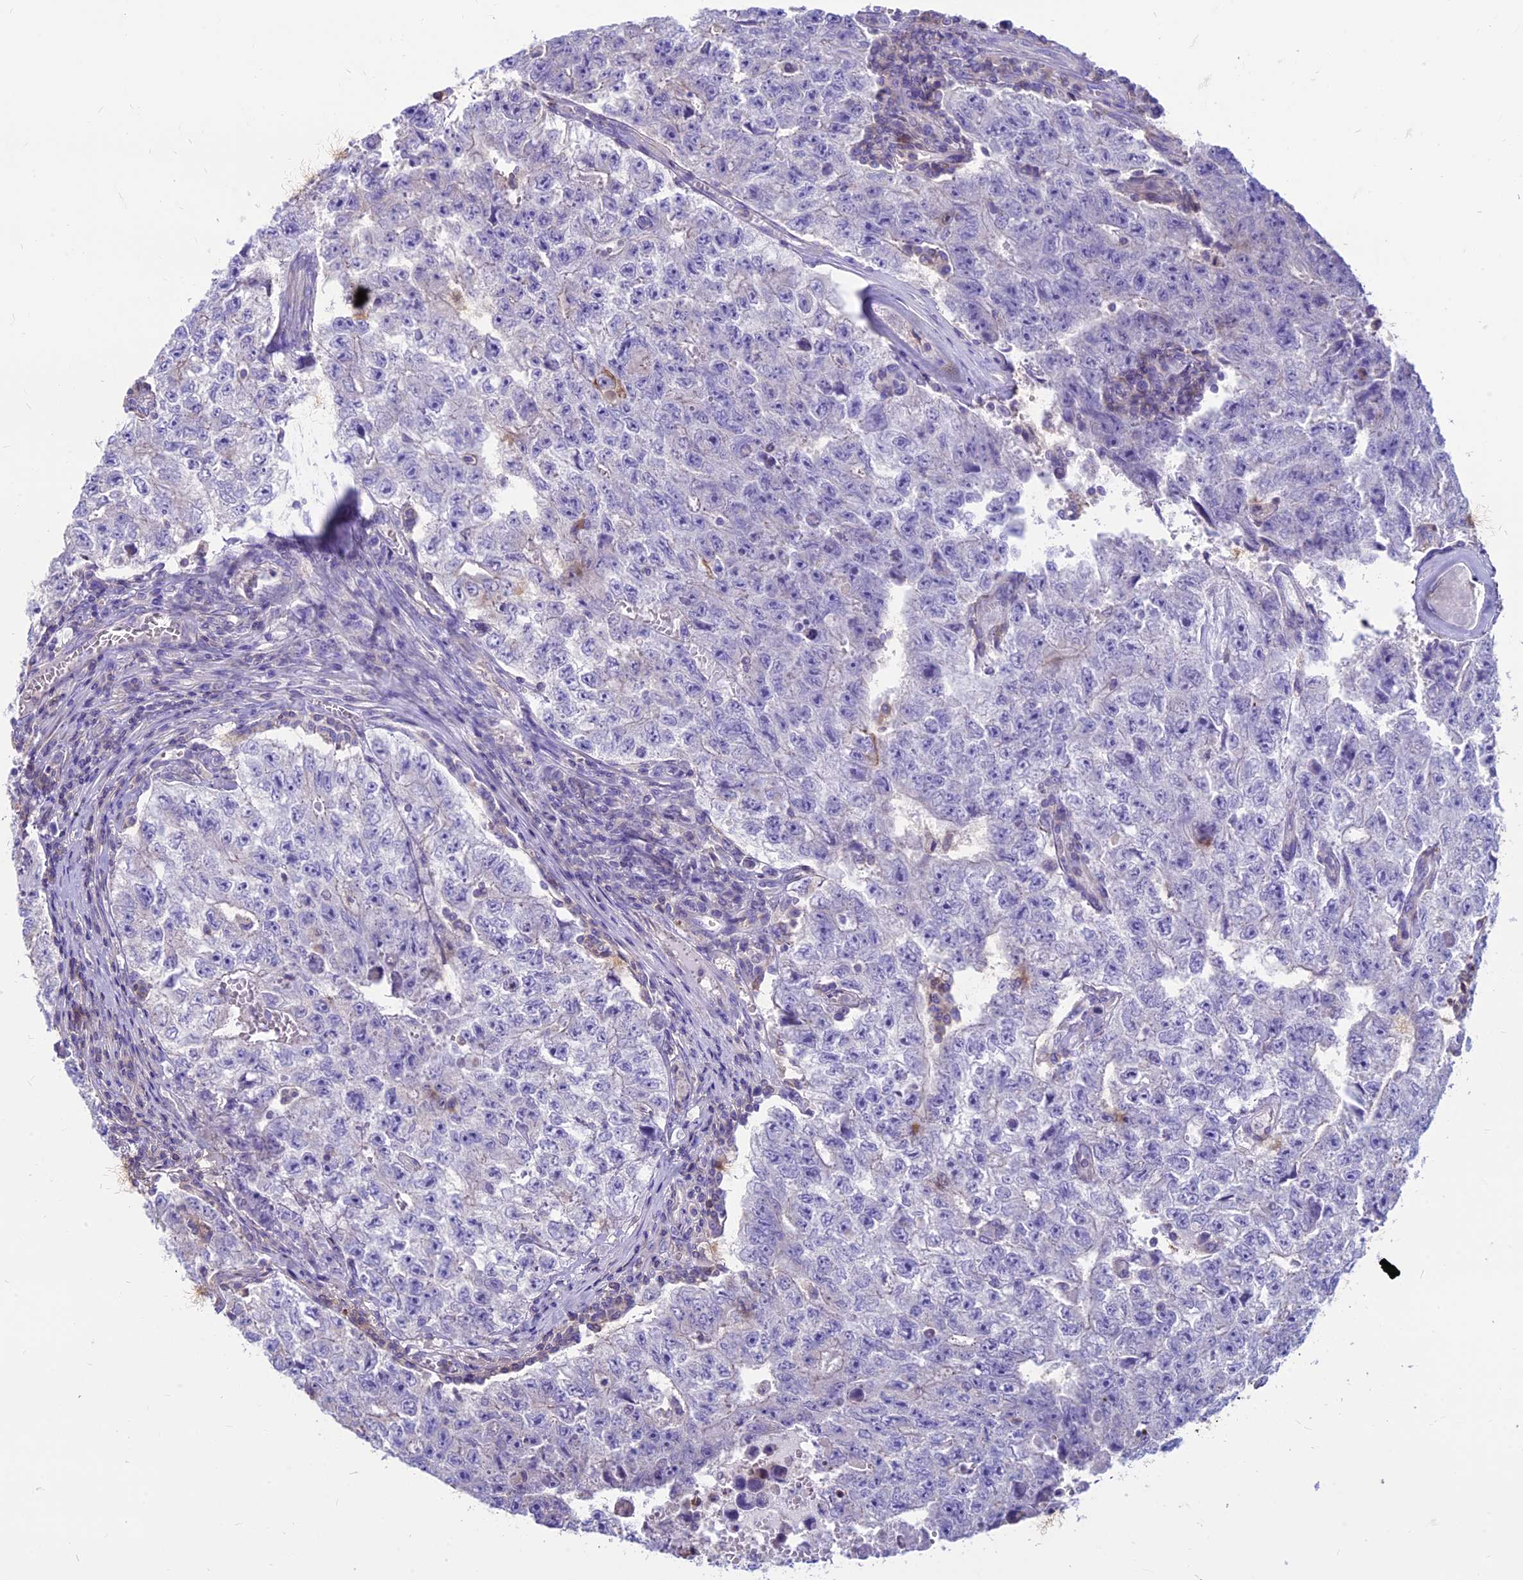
{"staining": {"intensity": "negative", "quantity": "none", "location": "none"}, "tissue": "testis cancer", "cell_type": "Tumor cells", "image_type": "cancer", "snomed": [{"axis": "morphology", "description": "Carcinoma, Embryonal, NOS"}, {"axis": "topography", "description": "Testis"}], "caption": "Immunohistochemistry (IHC) of human testis cancer reveals no staining in tumor cells.", "gene": "CDAN1", "patient": {"sex": "male", "age": 17}}